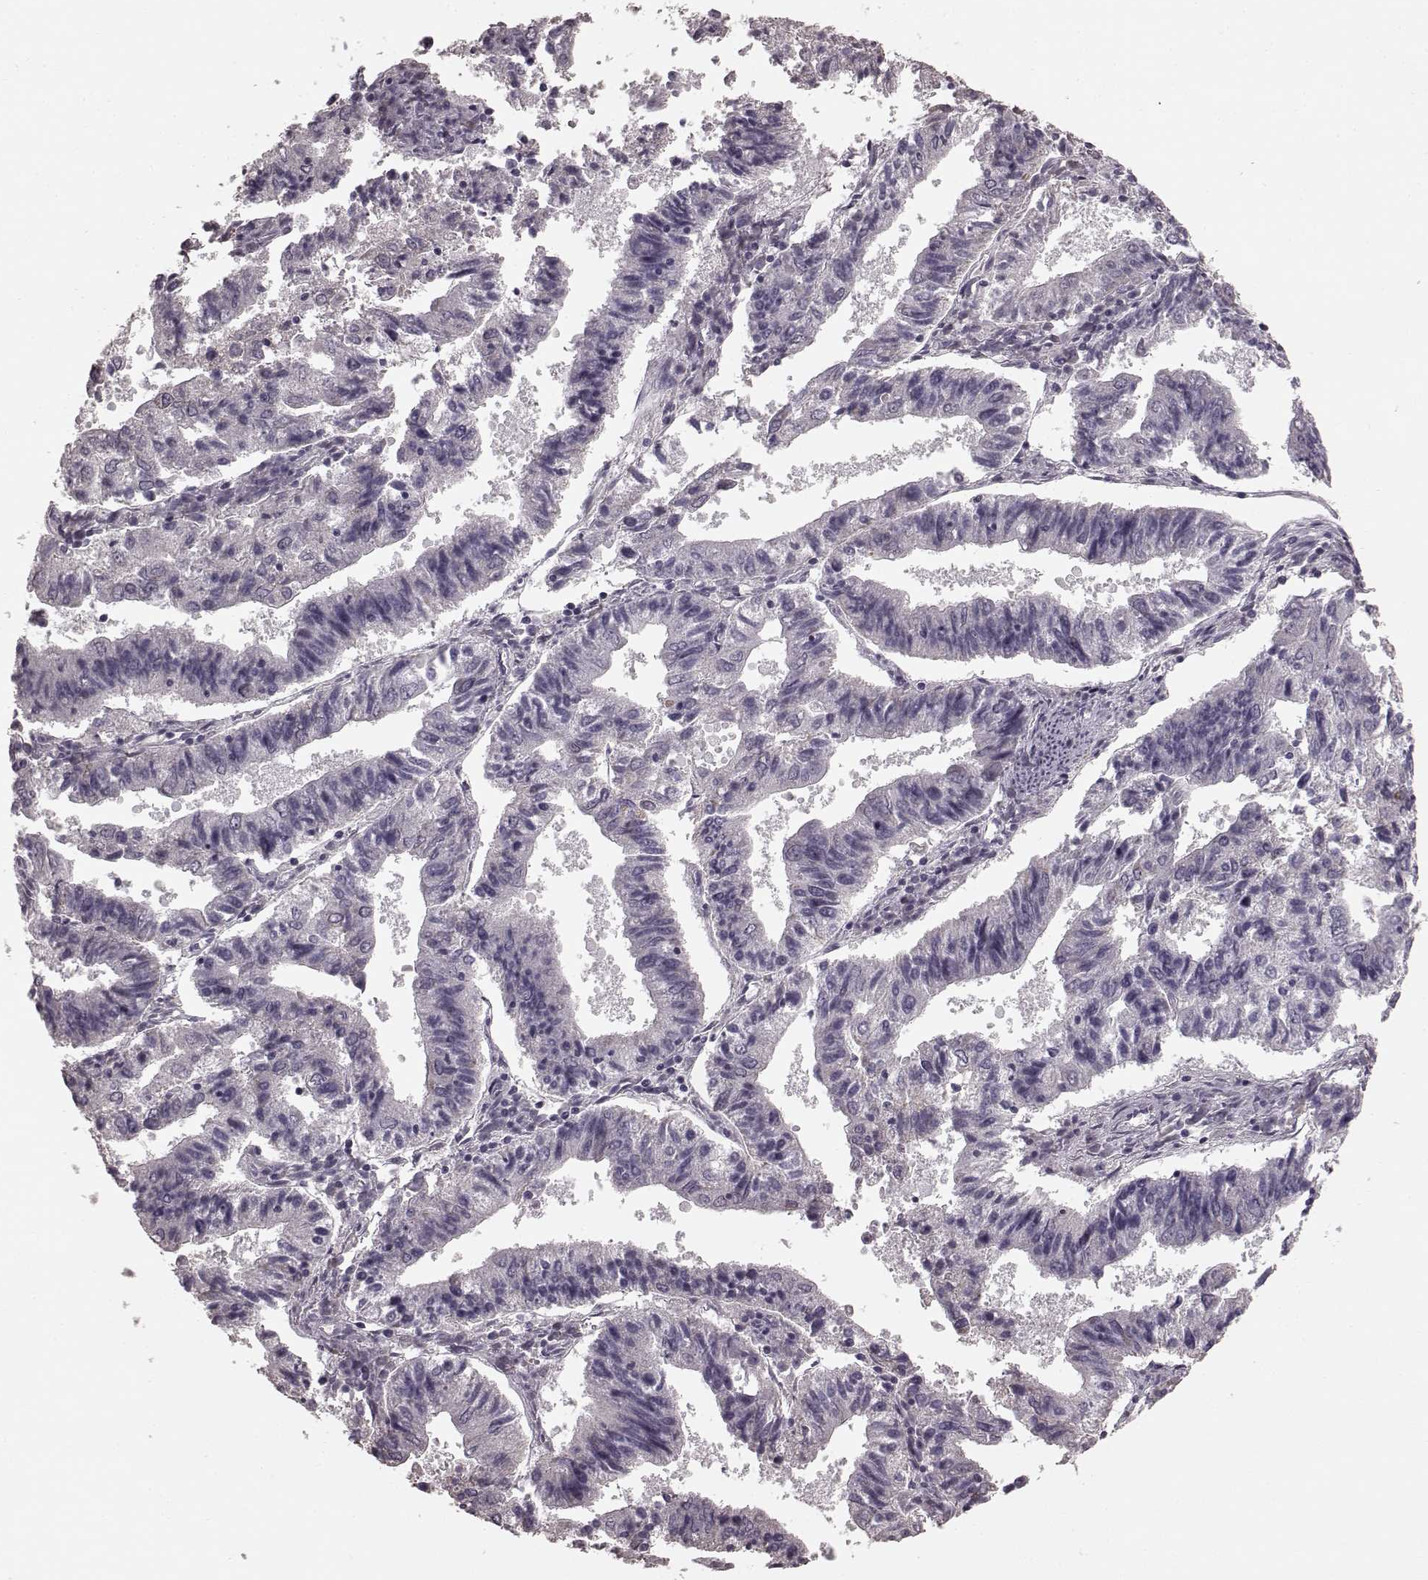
{"staining": {"intensity": "negative", "quantity": "none", "location": "none"}, "tissue": "endometrial cancer", "cell_type": "Tumor cells", "image_type": "cancer", "snomed": [{"axis": "morphology", "description": "Adenocarcinoma, NOS"}, {"axis": "topography", "description": "Endometrium"}], "caption": "Immunohistochemical staining of human endometrial cancer (adenocarcinoma) shows no significant positivity in tumor cells.", "gene": "CD28", "patient": {"sex": "female", "age": 82}}